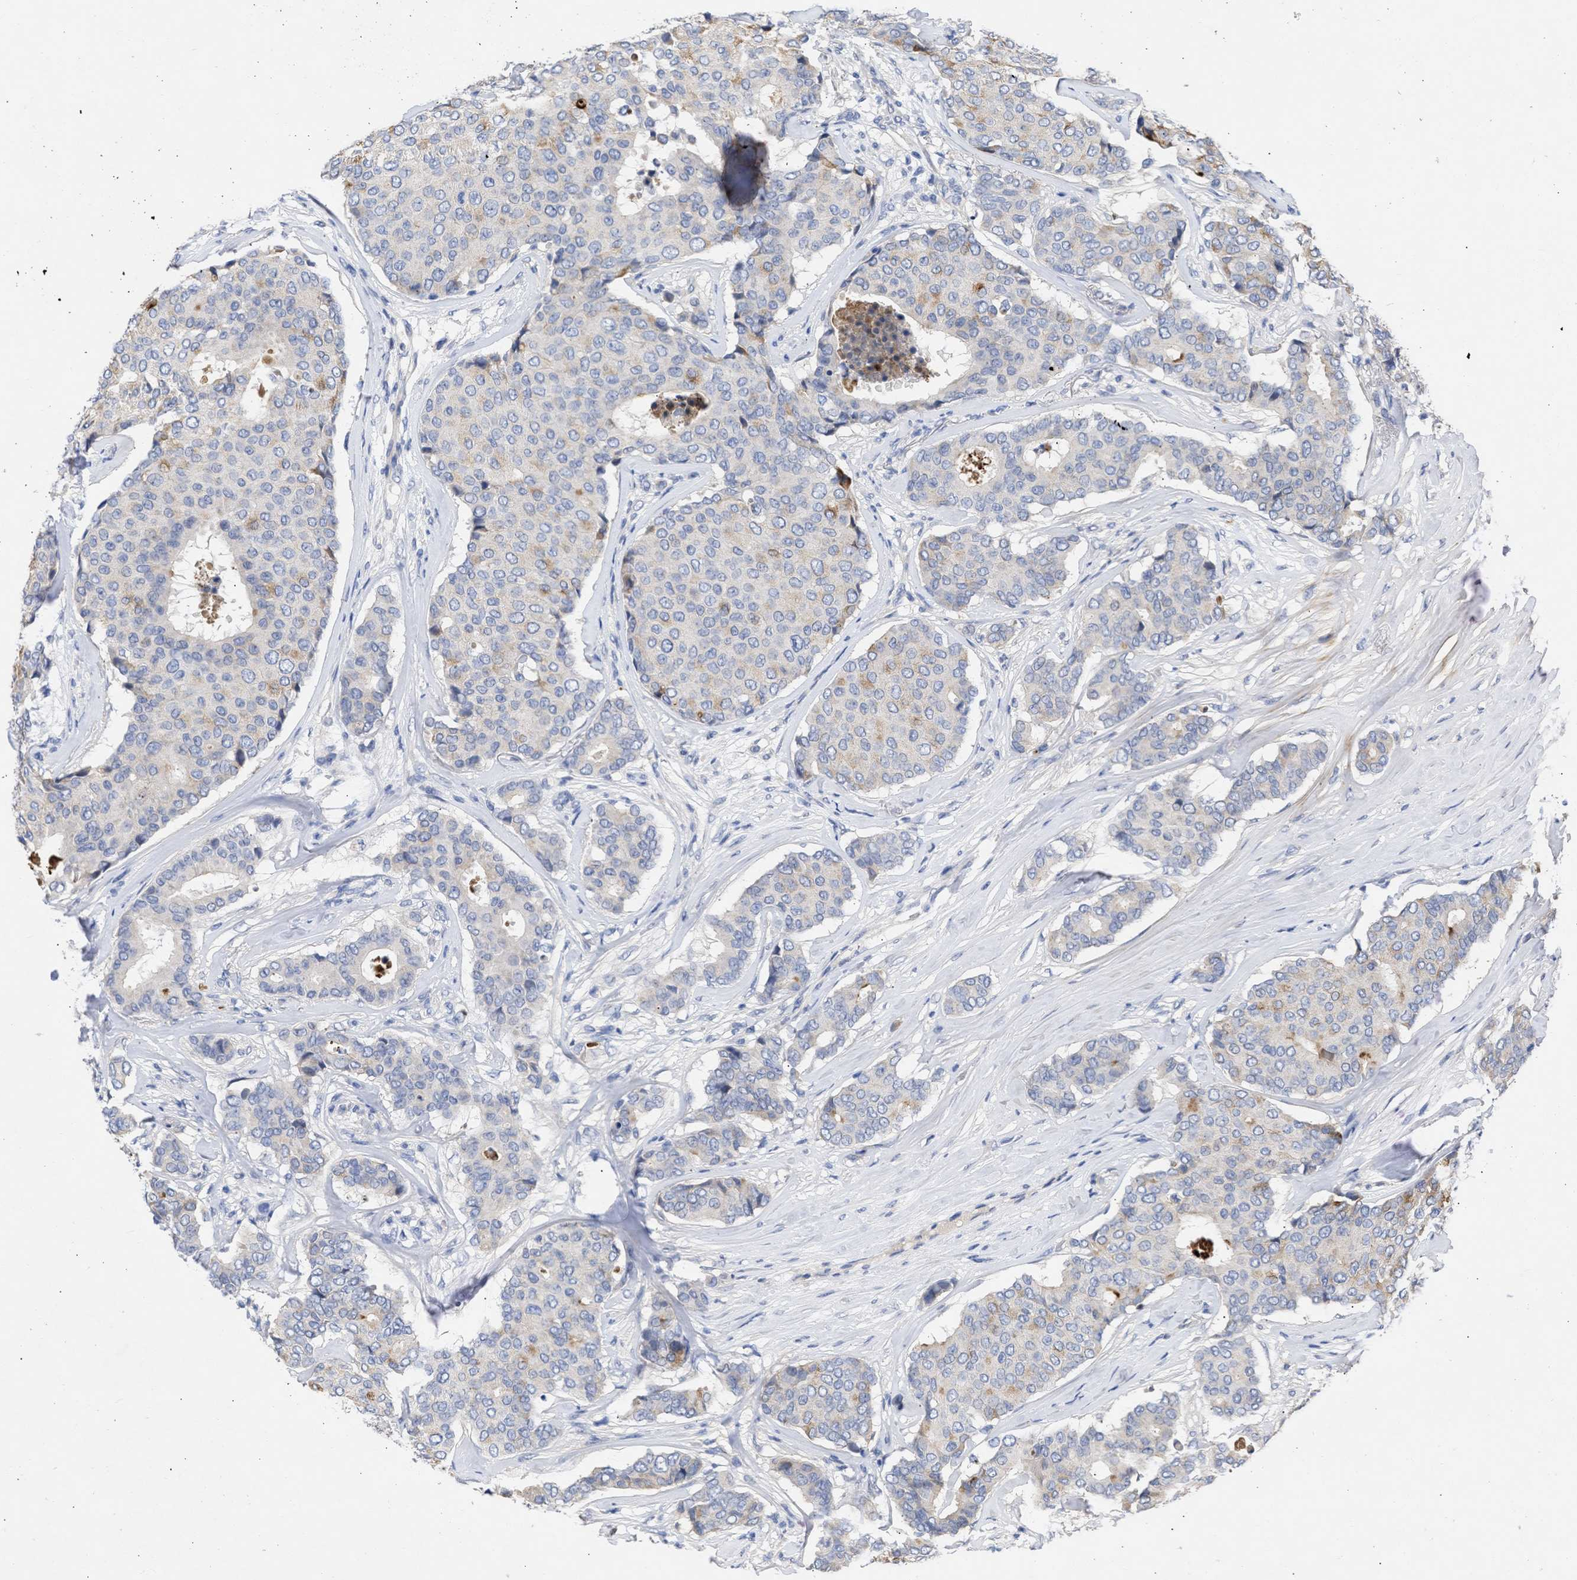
{"staining": {"intensity": "negative", "quantity": "none", "location": "none"}, "tissue": "breast cancer", "cell_type": "Tumor cells", "image_type": "cancer", "snomed": [{"axis": "morphology", "description": "Duct carcinoma"}, {"axis": "topography", "description": "Breast"}], "caption": "Immunohistochemistry (IHC) photomicrograph of neoplastic tissue: human breast cancer stained with DAB (3,3'-diaminobenzidine) reveals no significant protein staining in tumor cells.", "gene": "ARHGEF4", "patient": {"sex": "female", "age": 75}}